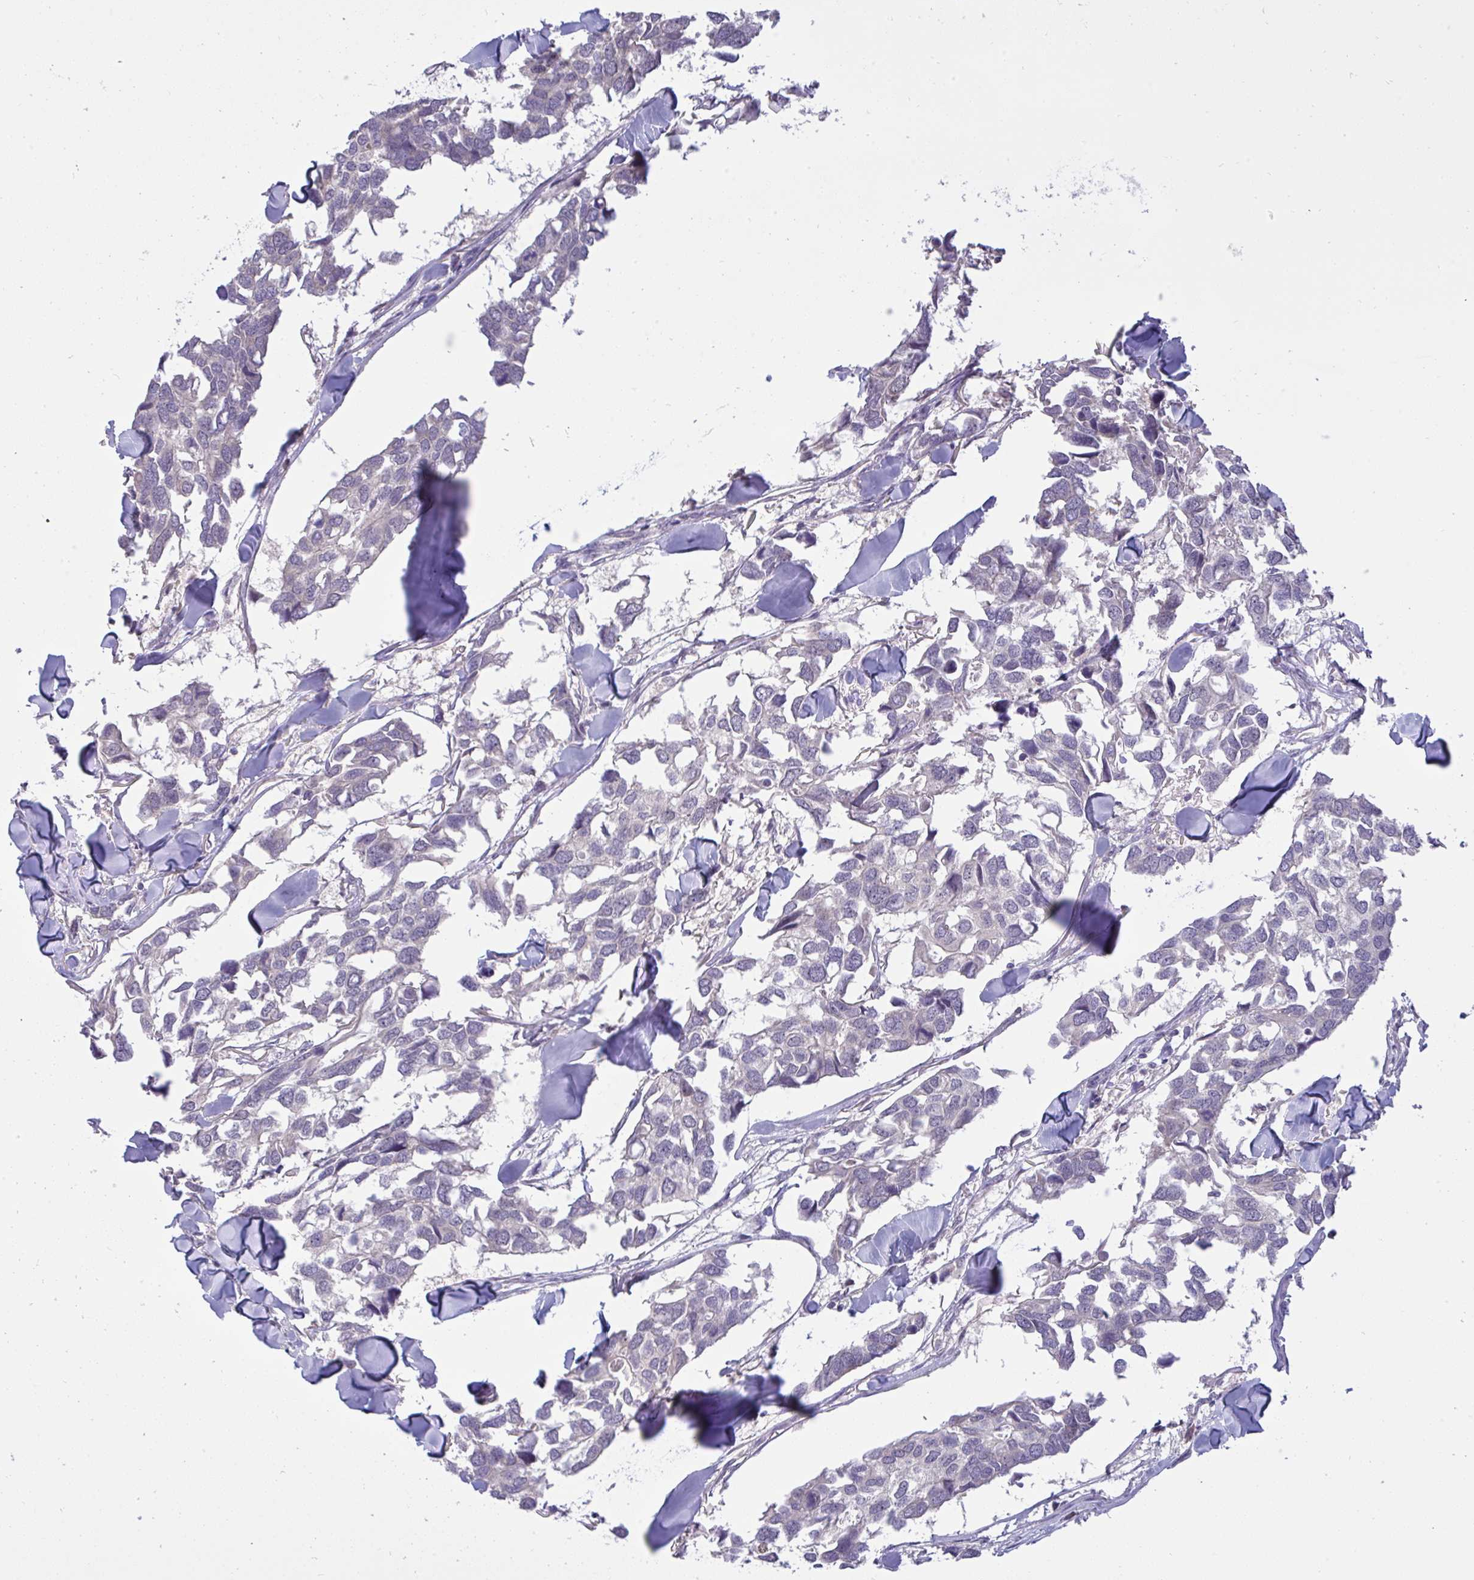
{"staining": {"intensity": "negative", "quantity": "none", "location": "none"}, "tissue": "breast cancer", "cell_type": "Tumor cells", "image_type": "cancer", "snomed": [{"axis": "morphology", "description": "Duct carcinoma"}, {"axis": "topography", "description": "Breast"}], "caption": "This is a histopathology image of immunohistochemistry (IHC) staining of infiltrating ductal carcinoma (breast), which shows no staining in tumor cells.", "gene": "TMEM41A", "patient": {"sex": "female", "age": 83}}